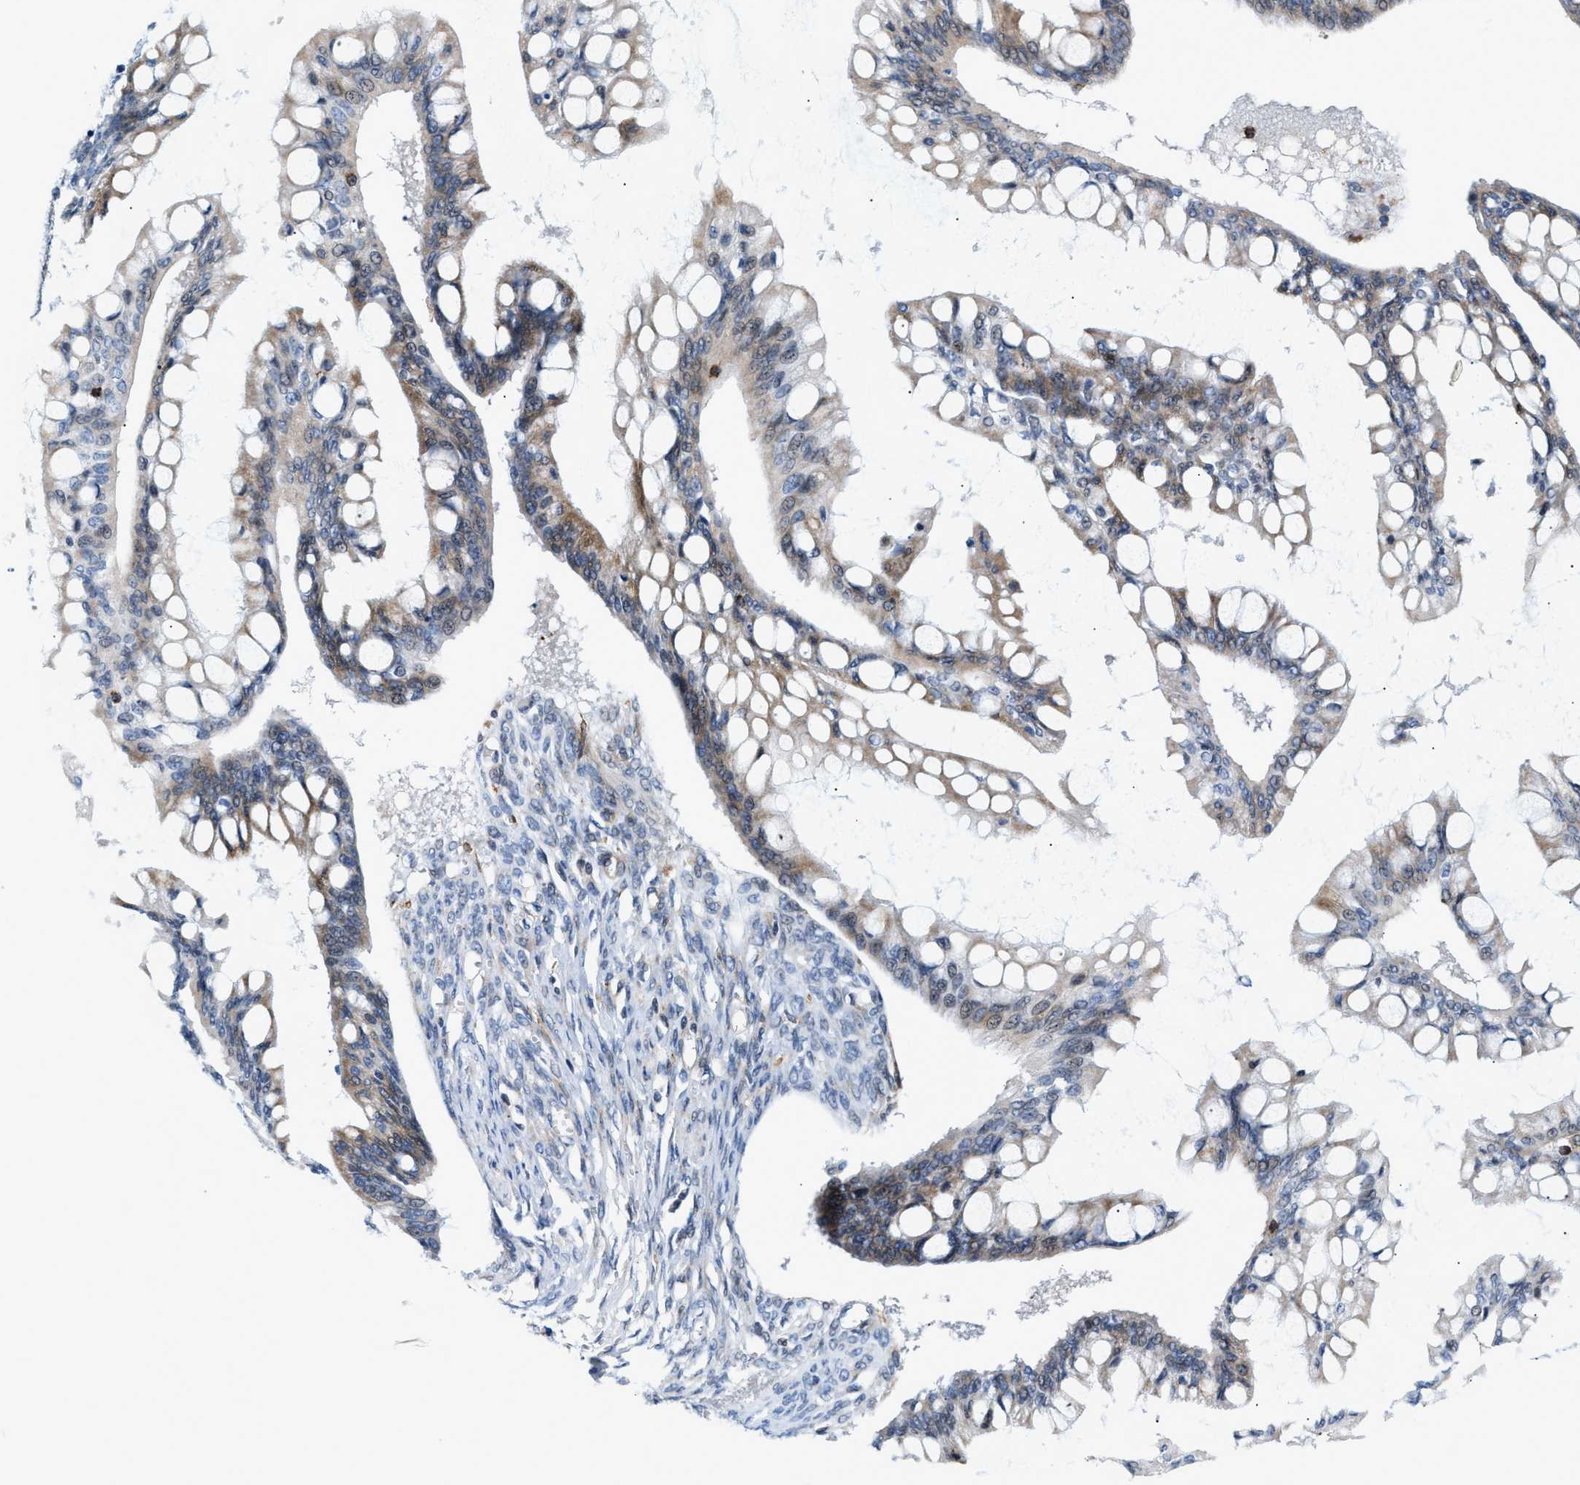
{"staining": {"intensity": "weak", "quantity": ">75%", "location": "cytoplasmic/membranous,nuclear"}, "tissue": "ovarian cancer", "cell_type": "Tumor cells", "image_type": "cancer", "snomed": [{"axis": "morphology", "description": "Cystadenocarcinoma, mucinous, NOS"}, {"axis": "topography", "description": "Ovary"}], "caption": "There is low levels of weak cytoplasmic/membranous and nuclear positivity in tumor cells of mucinous cystadenocarcinoma (ovarian), as demonstrated by immunohistochemical staining (brown color).", "gene": "ATP9A", "patient": {"sex": "female", "age": 73}}